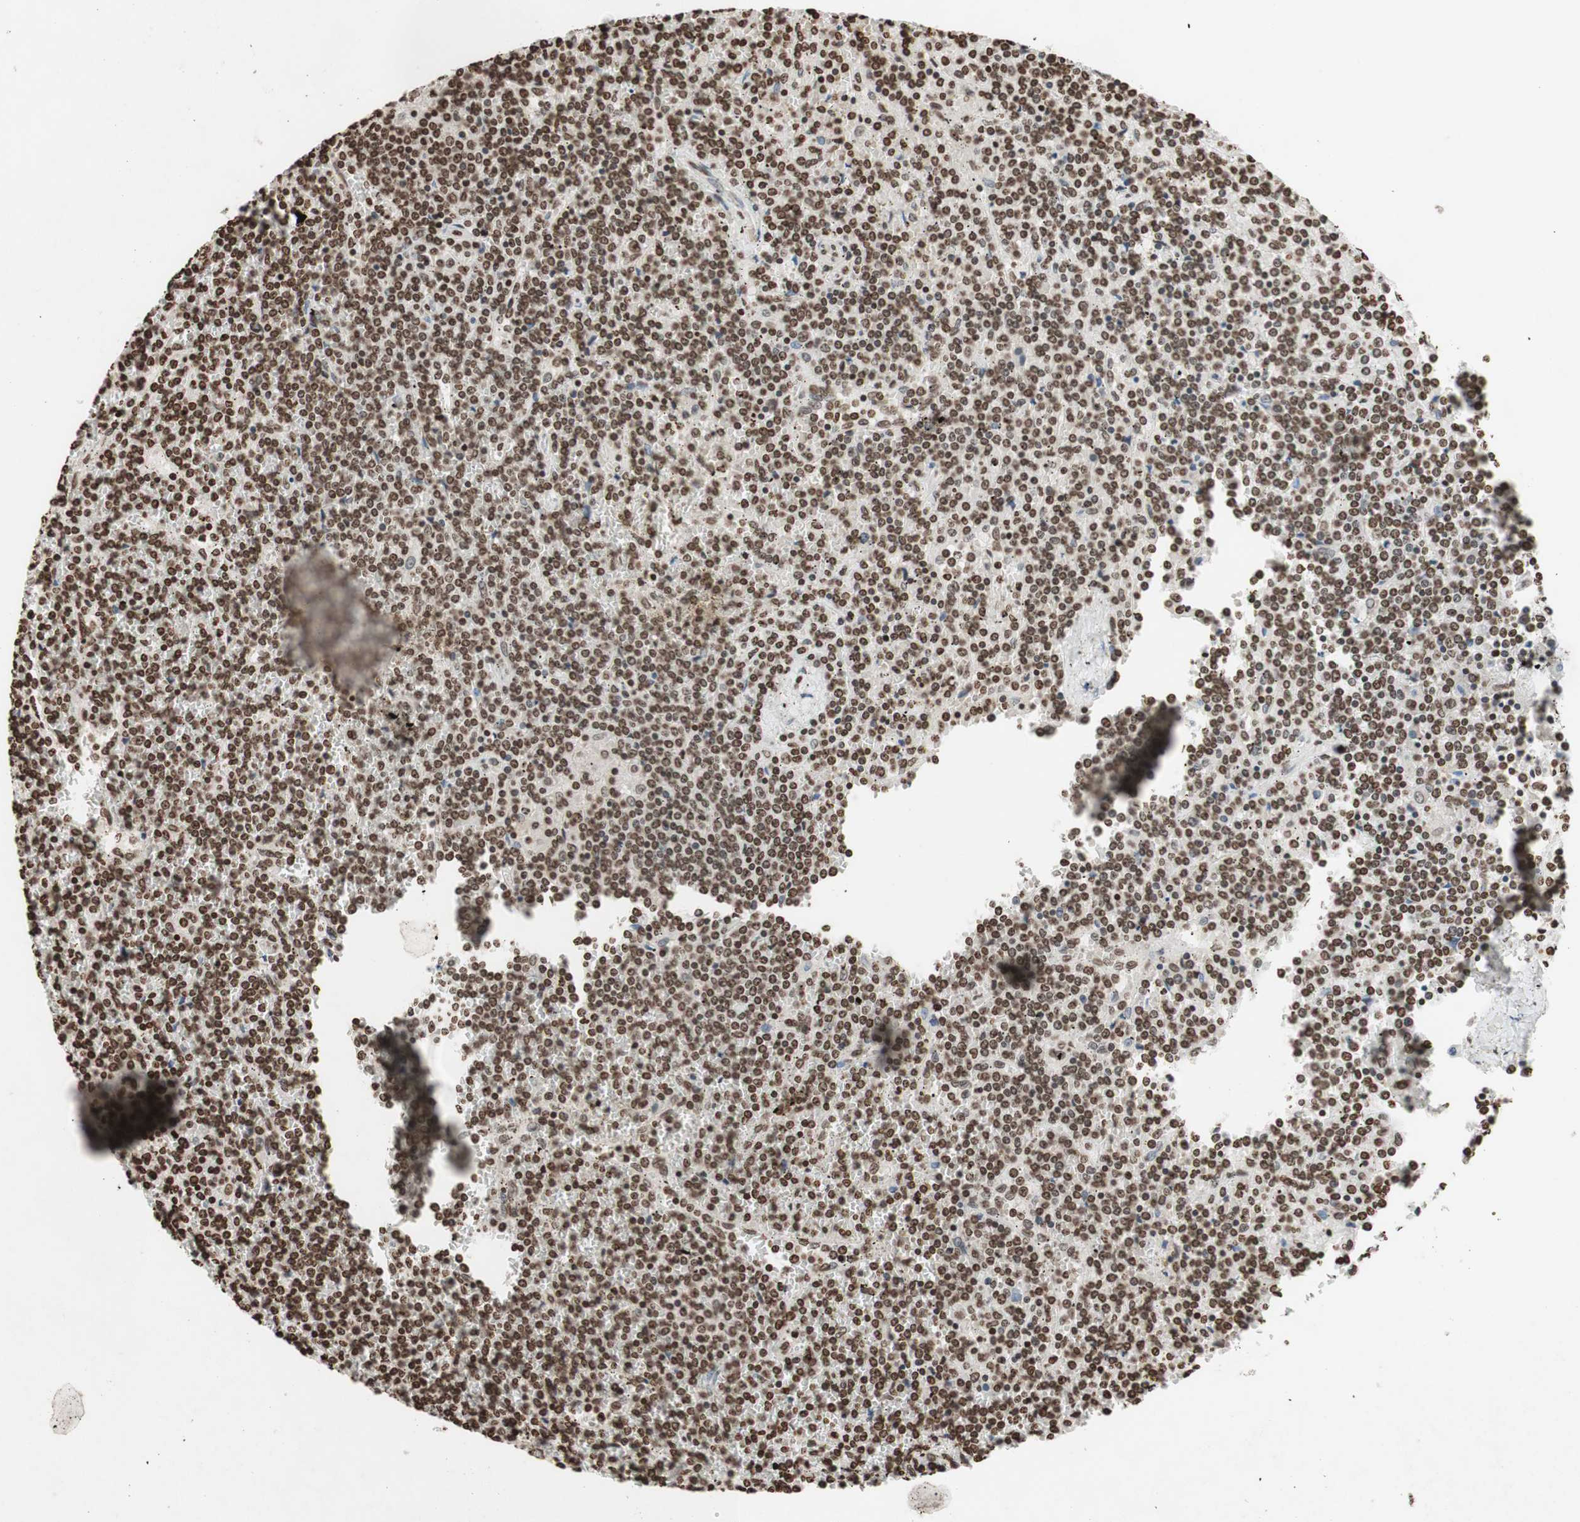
{"staining": {"intensity": "moderate", "quantity": ">75%", "location": "nuclear"}, "tissue": "lymphoma", "cell_type": "Tumor cells", "image_type": "cancer", "snomed": [{"axis": "morphology", "description": "Malignant lymphoma, non-Hodgkin's type, Low grade"}, {"axis": "topography", "description": "Spleen"}], "caption": "This is an image of immunohistochemistry staining of lymphoma, which shows moderate staining in the nuclear of tumor cells.", "gene": "NCOA3", "patient": {"sex": "female", "age": 19}}